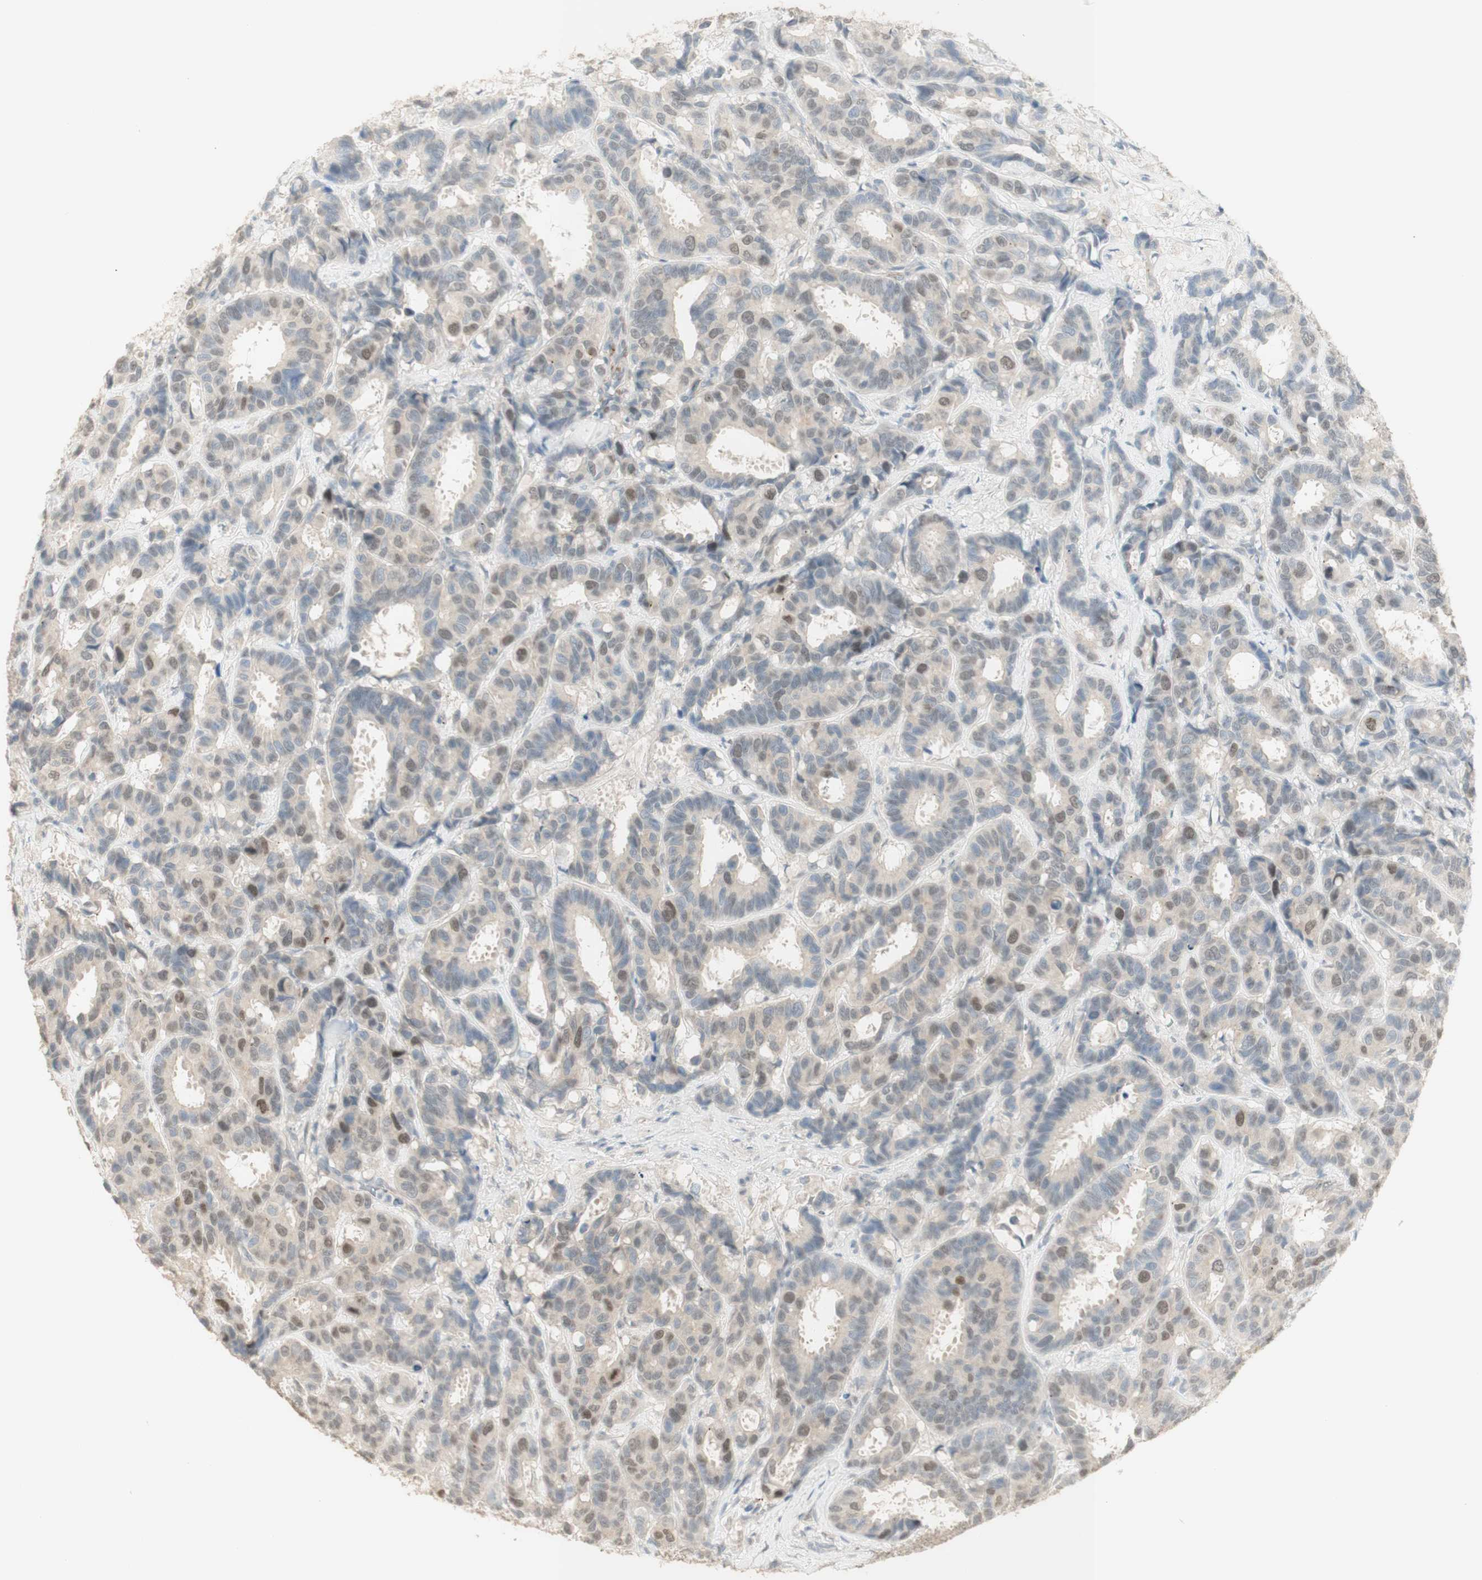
{"staining": {"intensity": "weak", "quantity": "<25%", "location": "nuclear"}, "tissue": "breast cancer", "cell_type": "Tumor cells", "image_type": "cancer", "snomed": [{"axis": "morphology", "description": "Duct carcinoma"}, {"axis": "topography", "description": "Breast"}], "caption": "Histopathology image shows no significant protein positivity in tumor cells of breast cancer (infiltrating ductal carcinoma). The staining is performed using DAB (3,3'-diaminobenzidine) brown chromogen with nuclei counter-stained in using hematoxylin.", "gene": "MUC3A", "patient": {"sex": "female", "age": 87}}